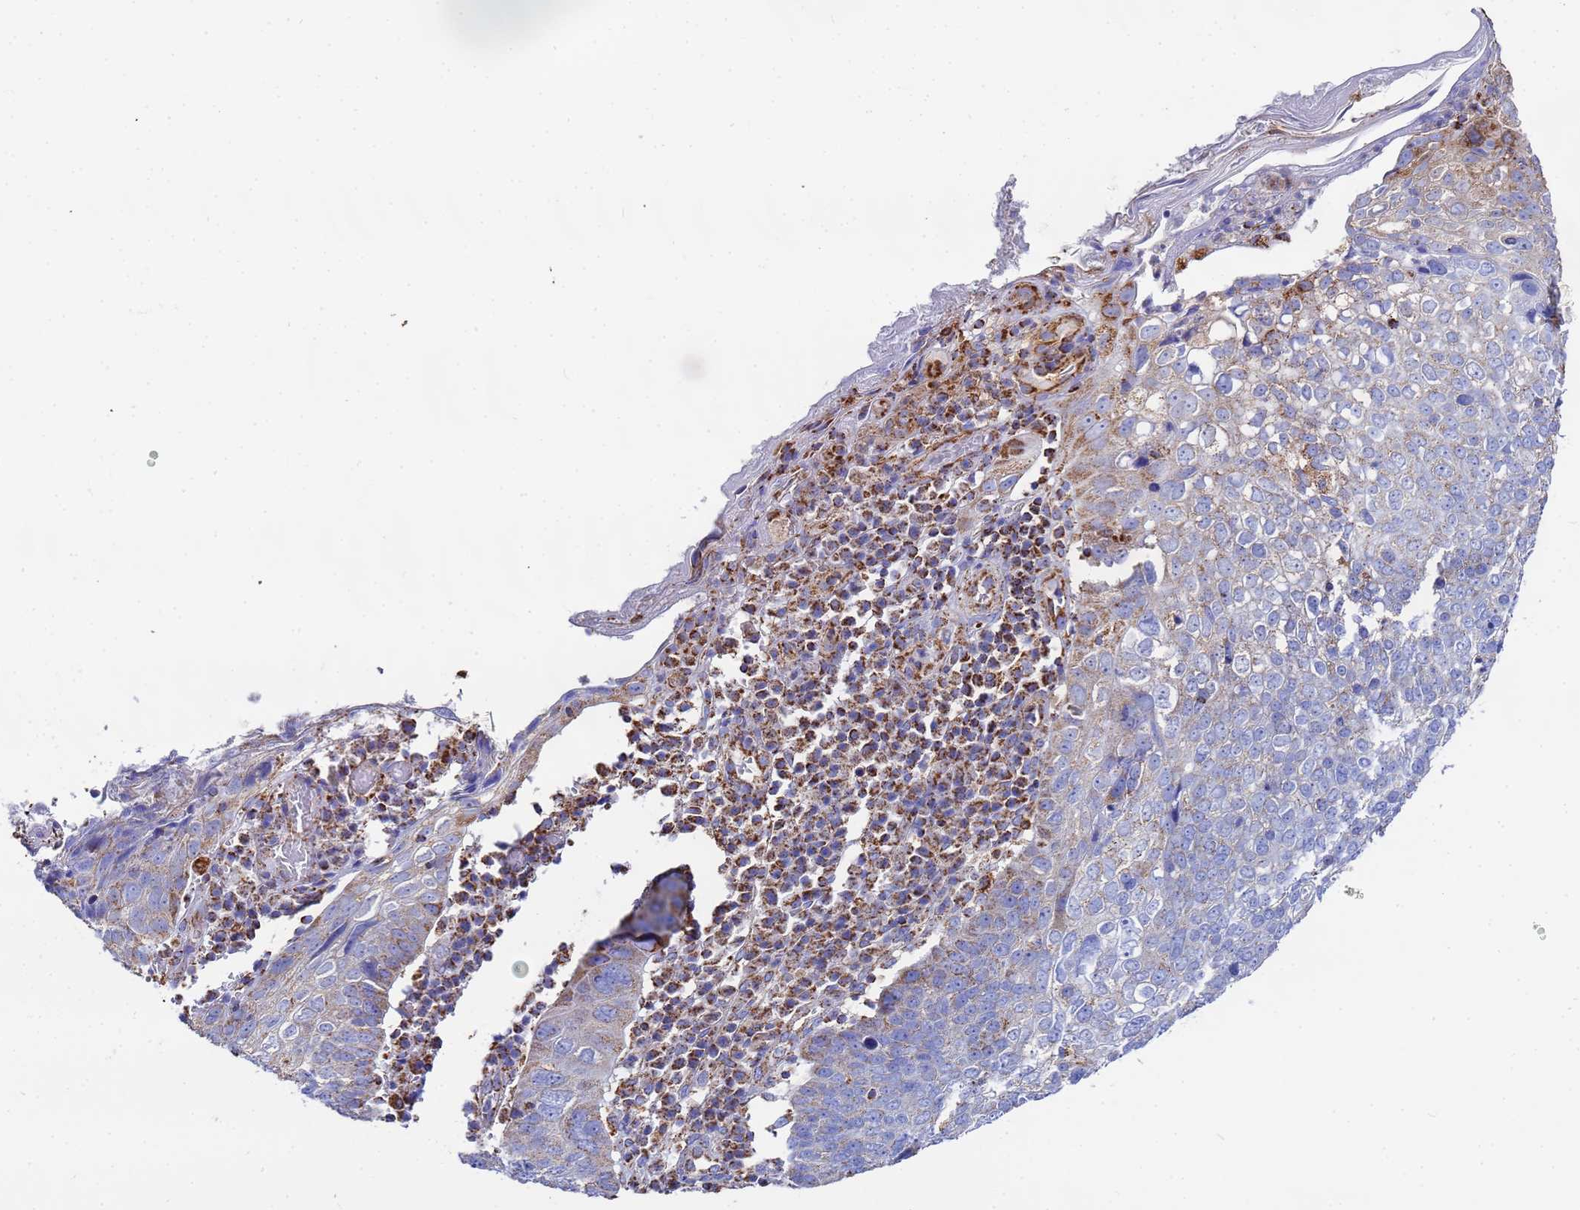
{"staining": {"intensity": "moderate", "quantity": "<25%", "location": "cytoplasmic/membranous"}, "tissue": "skin cancer", "cell_type": "Tumor cells", "image_type": "cancer", "snomed": [{"axis": "morphology", "description": "Squamous cell carcinoma, NOS"}, {"axis": "topography", "description": "Skin"}], "caption": "Immunohistochemistry (DAB (3,3'-diaminobenzidine)) staining of human skin squamous cell carcinoma reveals moderate cytoplasmic/membranous protein positivity in approximately <25% of tumor cells.", "gene": "GLUD1", "patient": {"sex": "male", "age": 71}}